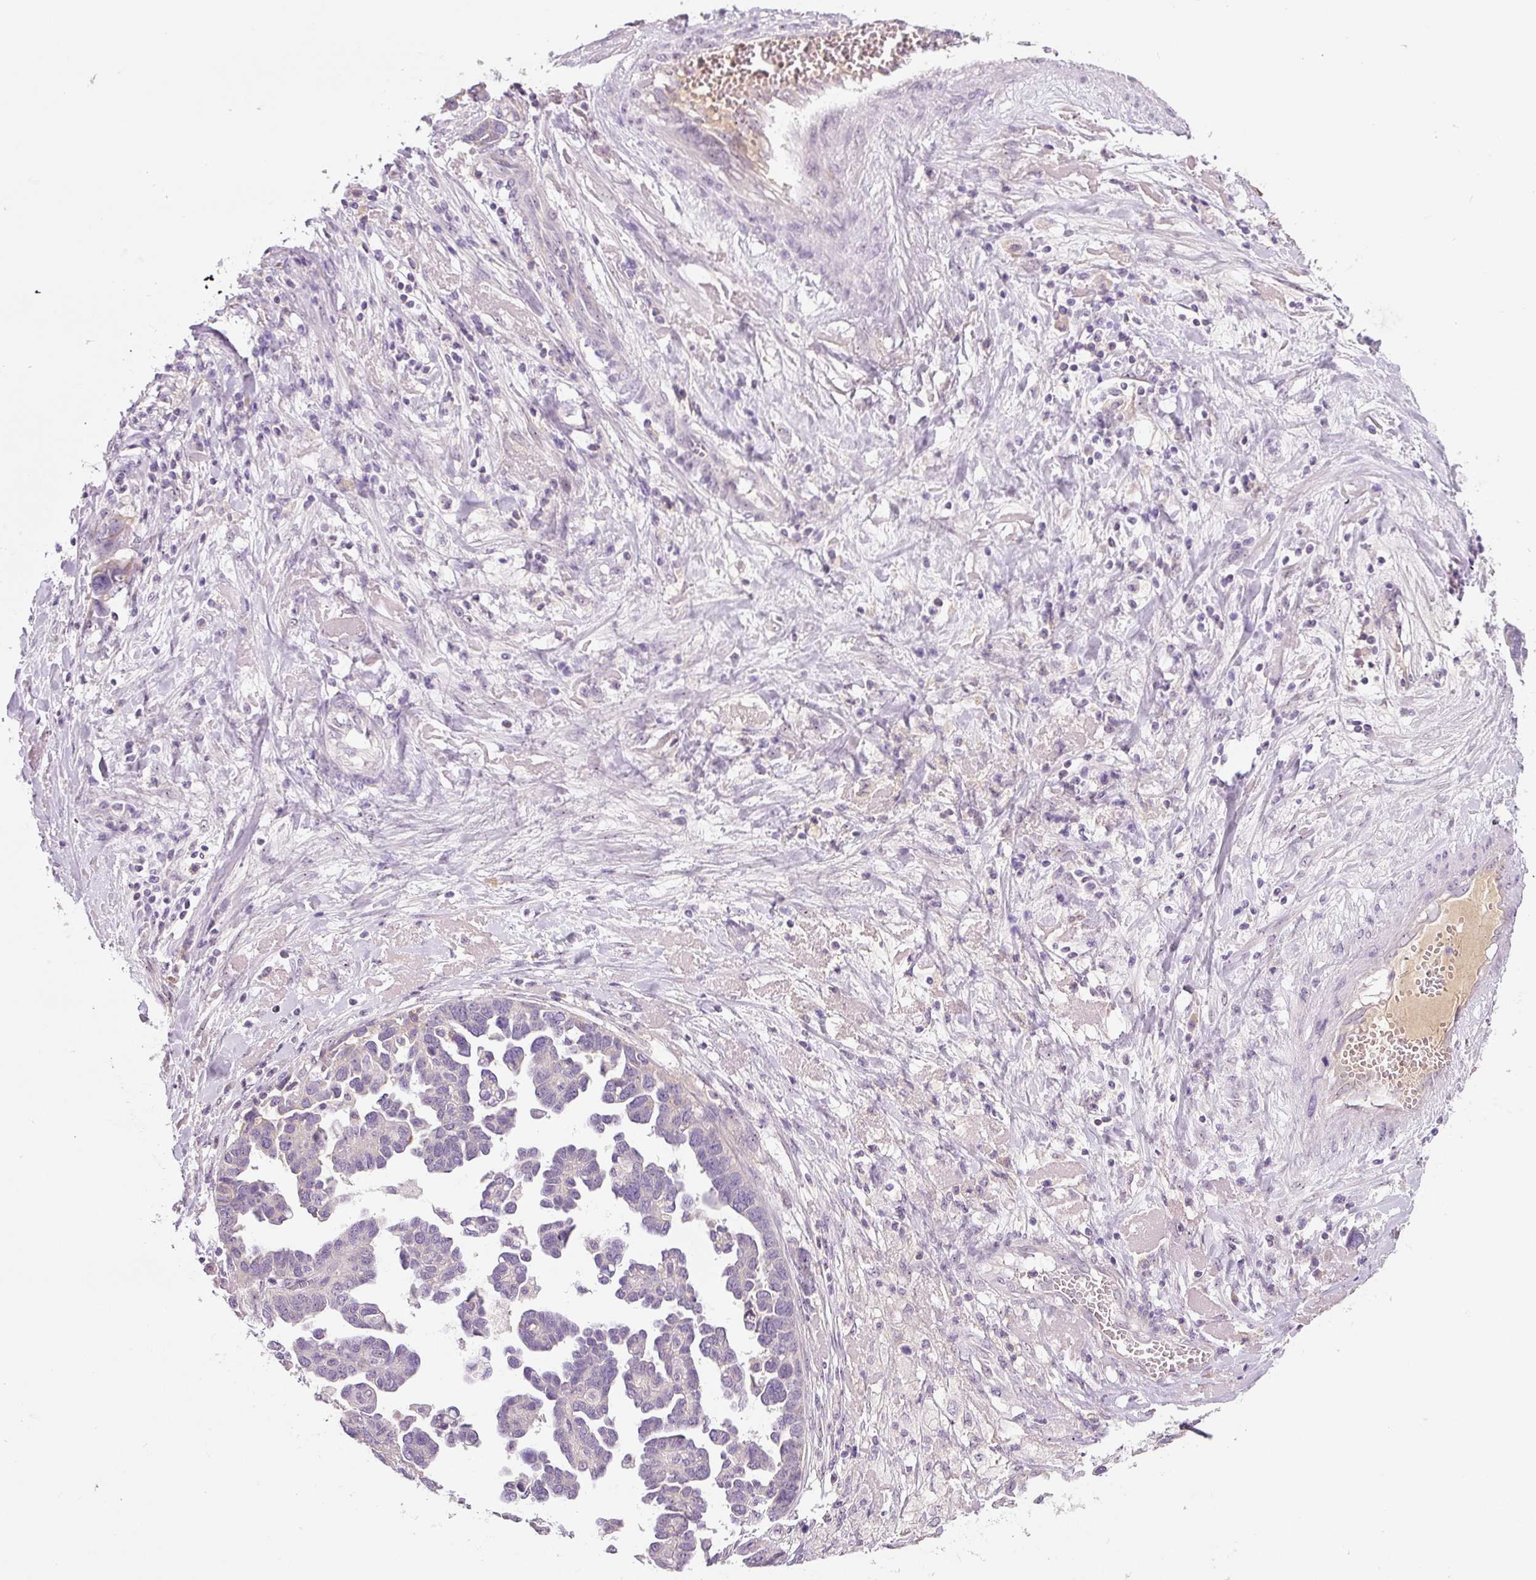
{"staining": {"intensity": "negative", "quantity": "none", "location": "none"}, "tissue": "ovarian cancer", "cell_type": "Tumor cells", "image_type": "cancer", "snomed": [{"axis": "morphology", "description": "Cystadenocarcinoma, serous, NOS"}, {"axis": "topography", "description": "Ovary"}], "caption": "An image of ovarian serous cystadenocarcinoma stained for a protein exhibits no brown staining in tumor cells.", "gene": "TMEM37", "patient": {"sex": "female", "age": 54}}